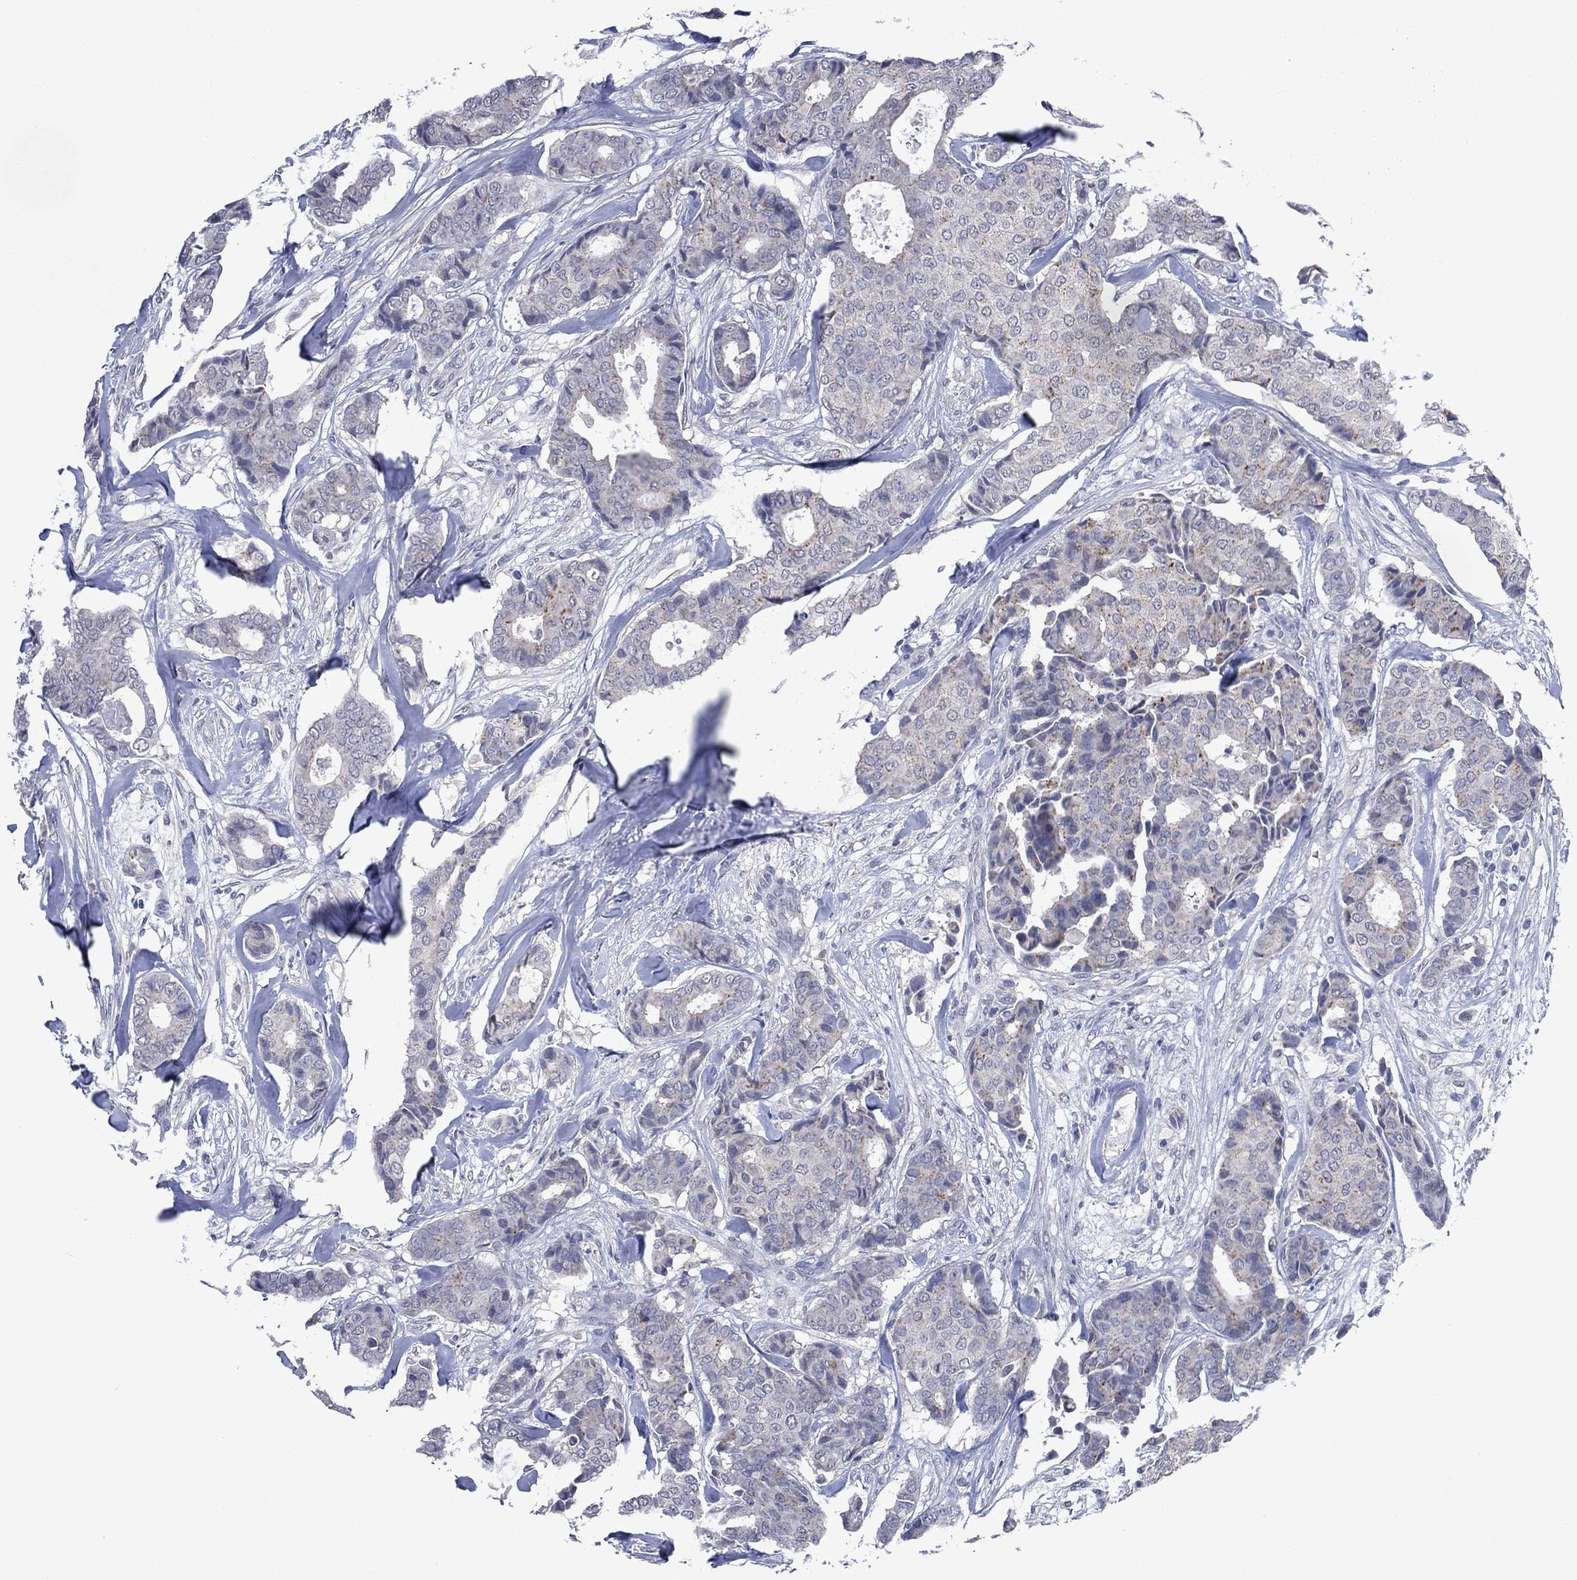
{"staining": {"intensity": "negative", "quantity": "none", "location": "none"}, "tissue": "breast cancer", "cell_type": "Tumor cells", "image_type": "cancer", "snomed": [{"axis": "morphology", "description": "Duct carcinoma"}, {"axis": "topography", "description": "Breast"}], "caption": "The IHC histopathology image has no significant staining in tumor cells of breast cancer tissue.", "gene": "ASB10", "patient": {"sex": "female", "age": 75}}